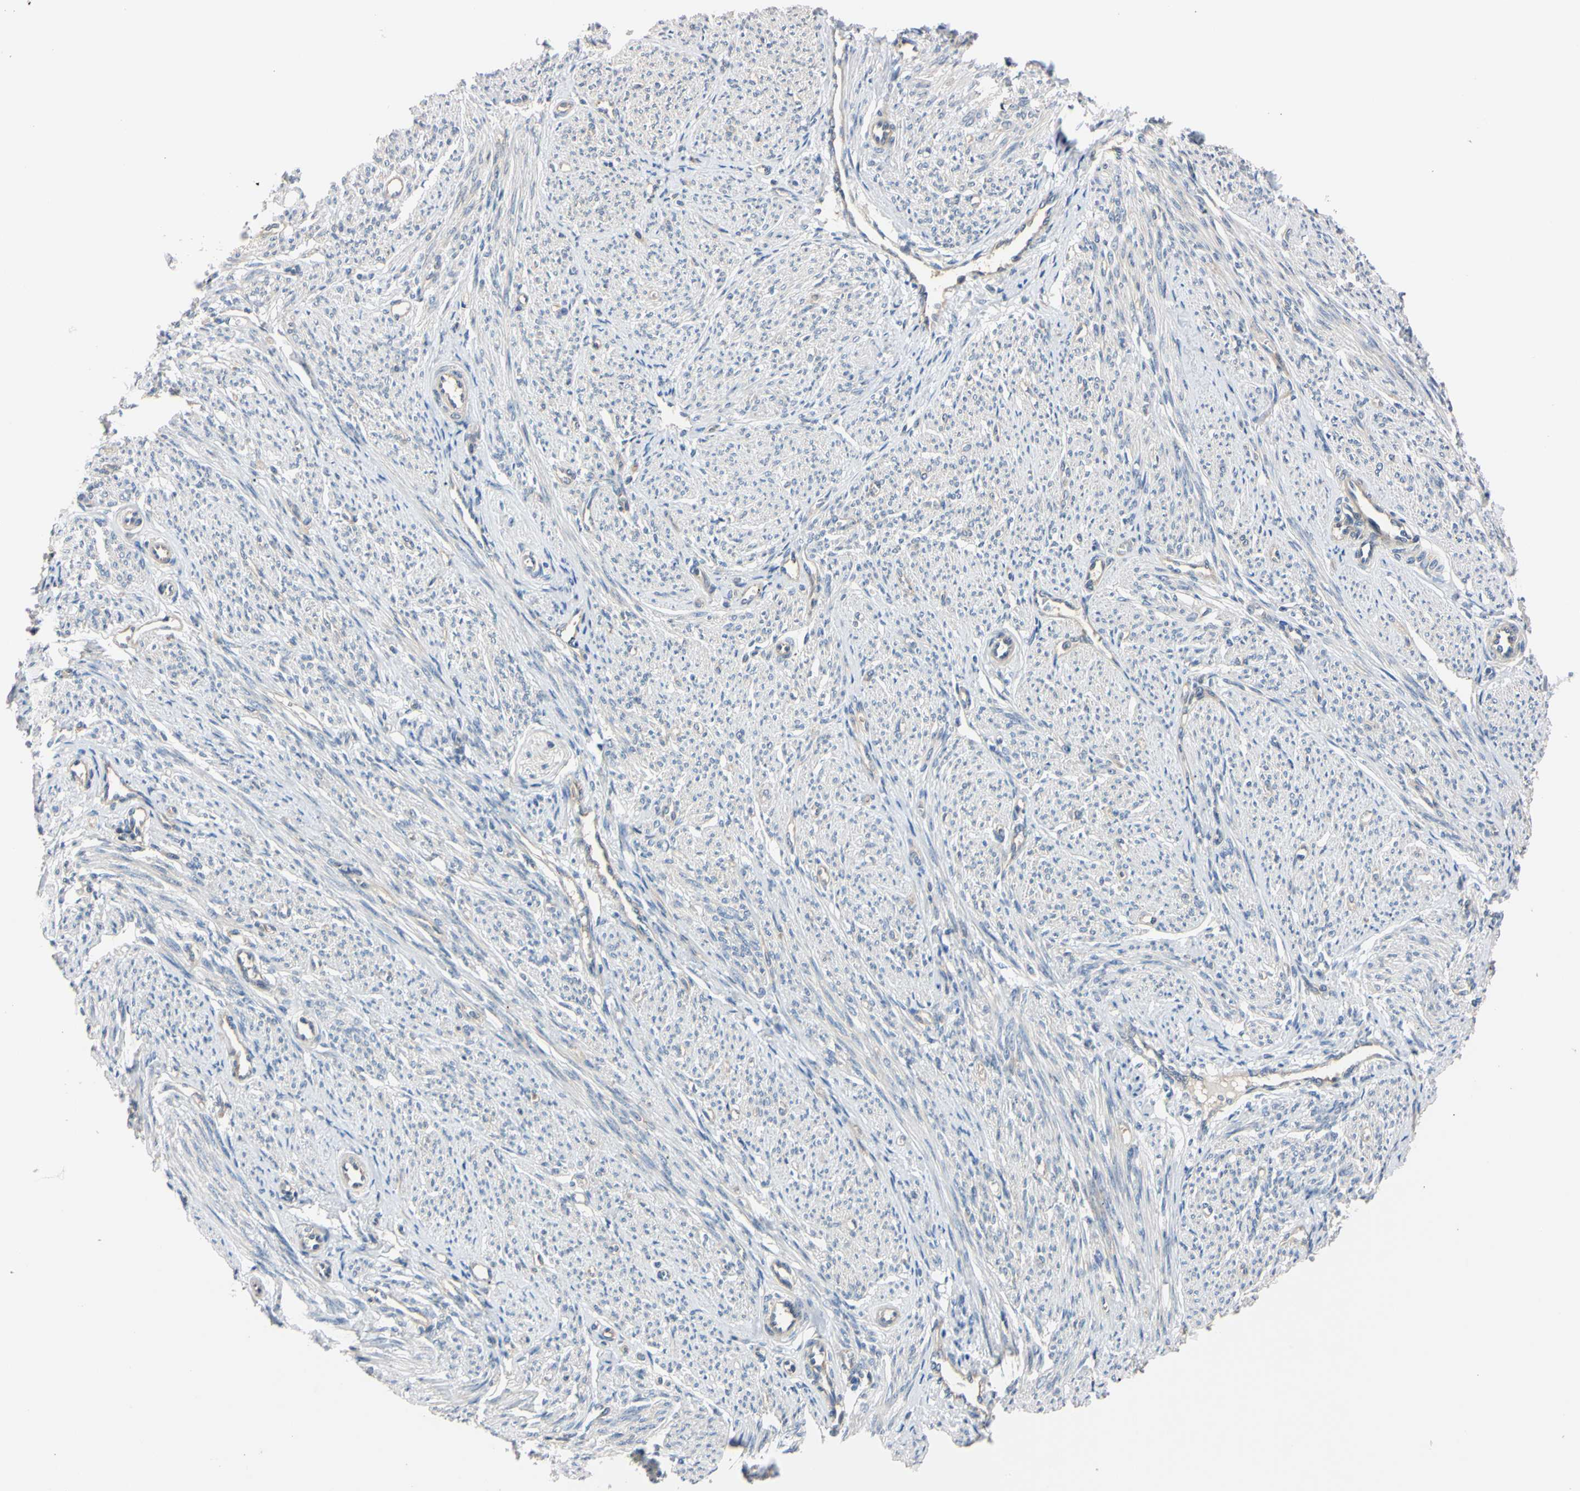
{"staining": {"intensity": "negative", "quantity": "none", "location": "none"}, "tissue": "smooth muscle", "cell_type": "Smooth muscle cells", "image_type": "normal", "snomed": [{"axis": "morphology", "description": "Normal tissue, NOS"}, {"axis": "topography", "description": "Smooth muscle"}], "caption": "This histopathology image is of unremarkable smooth muscle stained with IHC to label a protein in brown with the nuclei are counter-stained blue. There is no expression in smooth muscle cells. (Stains: DAB (3,3'-diaminobenzidine) immunohistochemistry (IHC) with hematoxylin counter stain, Microscopy: brightfield microscopy at high magnification).", "gene": "RARS1", "patient": {"sex": "female", "age": 65}}